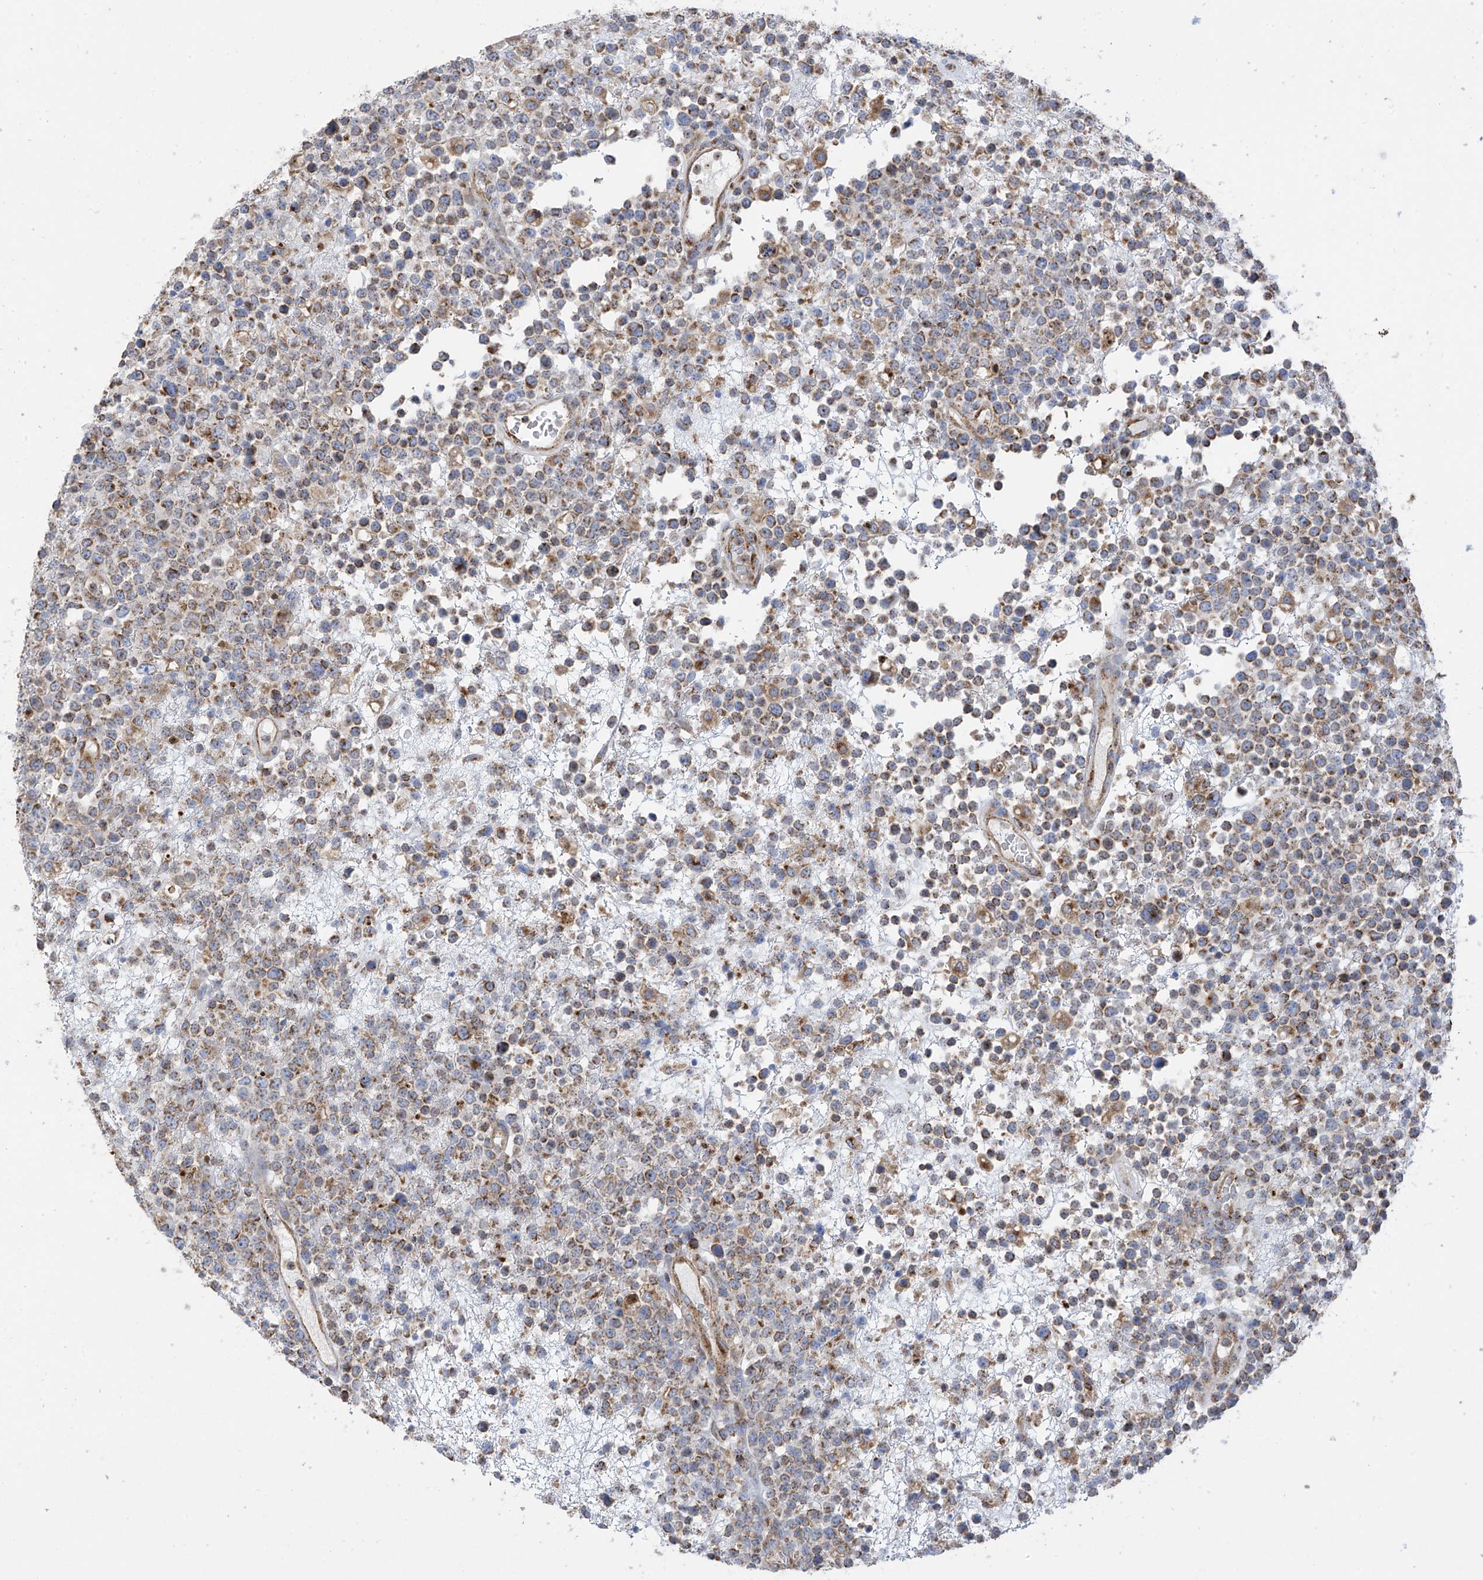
{"staining": {"intensity": "moderate", "quantity": "25%-75%", "location": "cytoplasmic/membranous"}, "tissue": "lymphoma", "cell_type": "Tumor cells", "image_type": "cancer", "snomed": [{"axis": "morphology", "description": "Malignant lymphoma, non-Hodgkin's type, High grade"}, {"axis": "topography", "description": "Colon"}], "caption": "This is an image of IHC staining of lymphoma, which shows moderate expression in the cytoplasmic/membranous of tumor cells.", "gene": "ITM2B", "patient": {"sex": "female", "age": 53}}